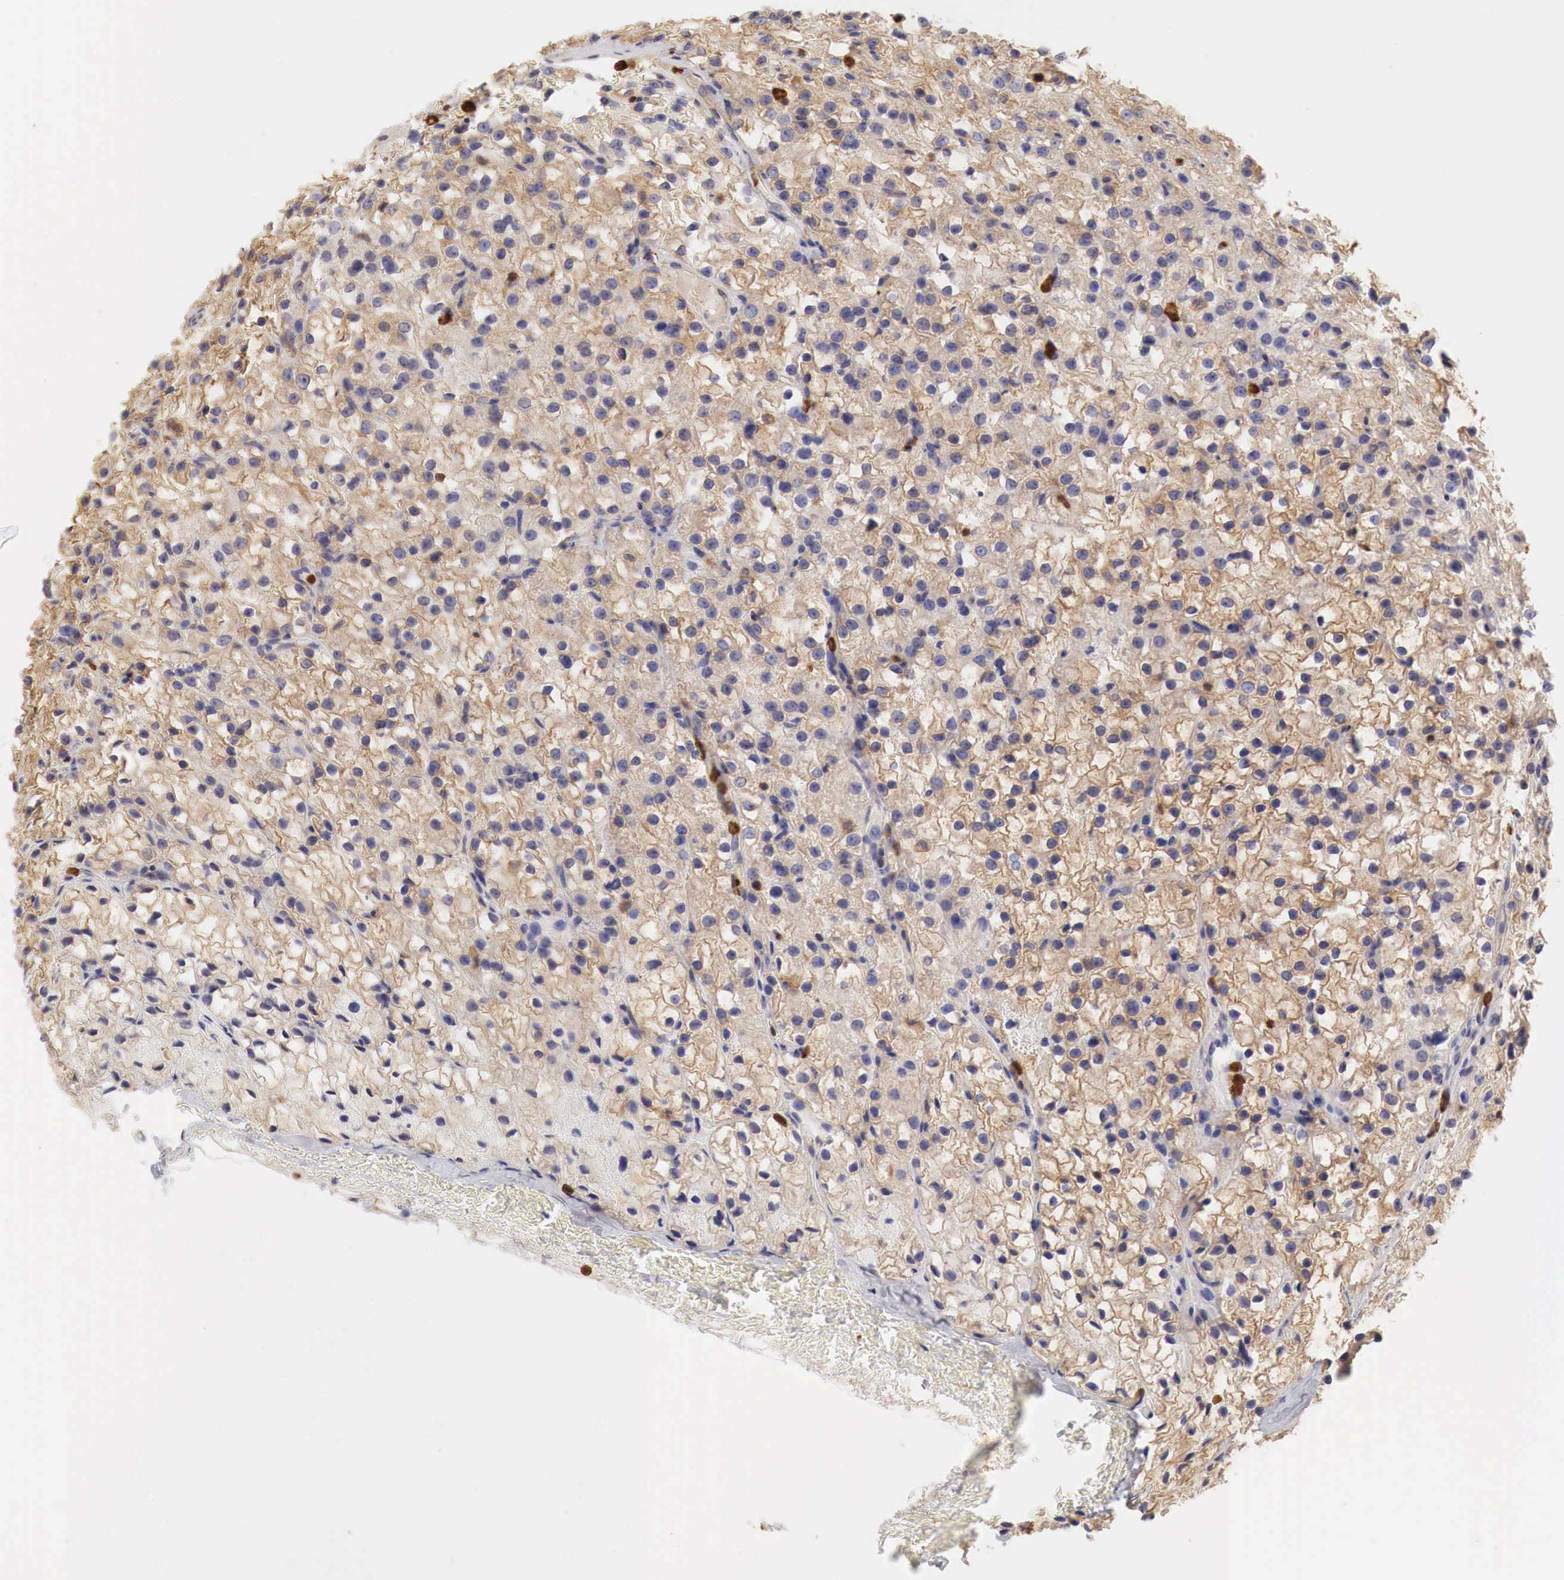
{"staining": {"intensity": "moderate", "quantity": ">75%", "location": "cytoplasmic/membranous"}, "tissue": "parathyroid gland", "cell_type": "Glandular cells", "image_type": "normal", "snomed": [{"axis": "morphology", "description": "Normal tissue, NOS"}, {"axis": "topography", "description": "Parathyroid gland"}], "caption": "Immunohistochemical staining of unremarkable human parathyroid gland exhibits >75% levels of moderate cytoplasmic/membranous protein expression in approximately >75% of glandular cells. The staining was performed using DAB, with brown indicating positive protein expression. Nuclei are stained blue with hematoxylin.", "gene": "G6PD", "patient": {"sex": "female", "age": 71}}